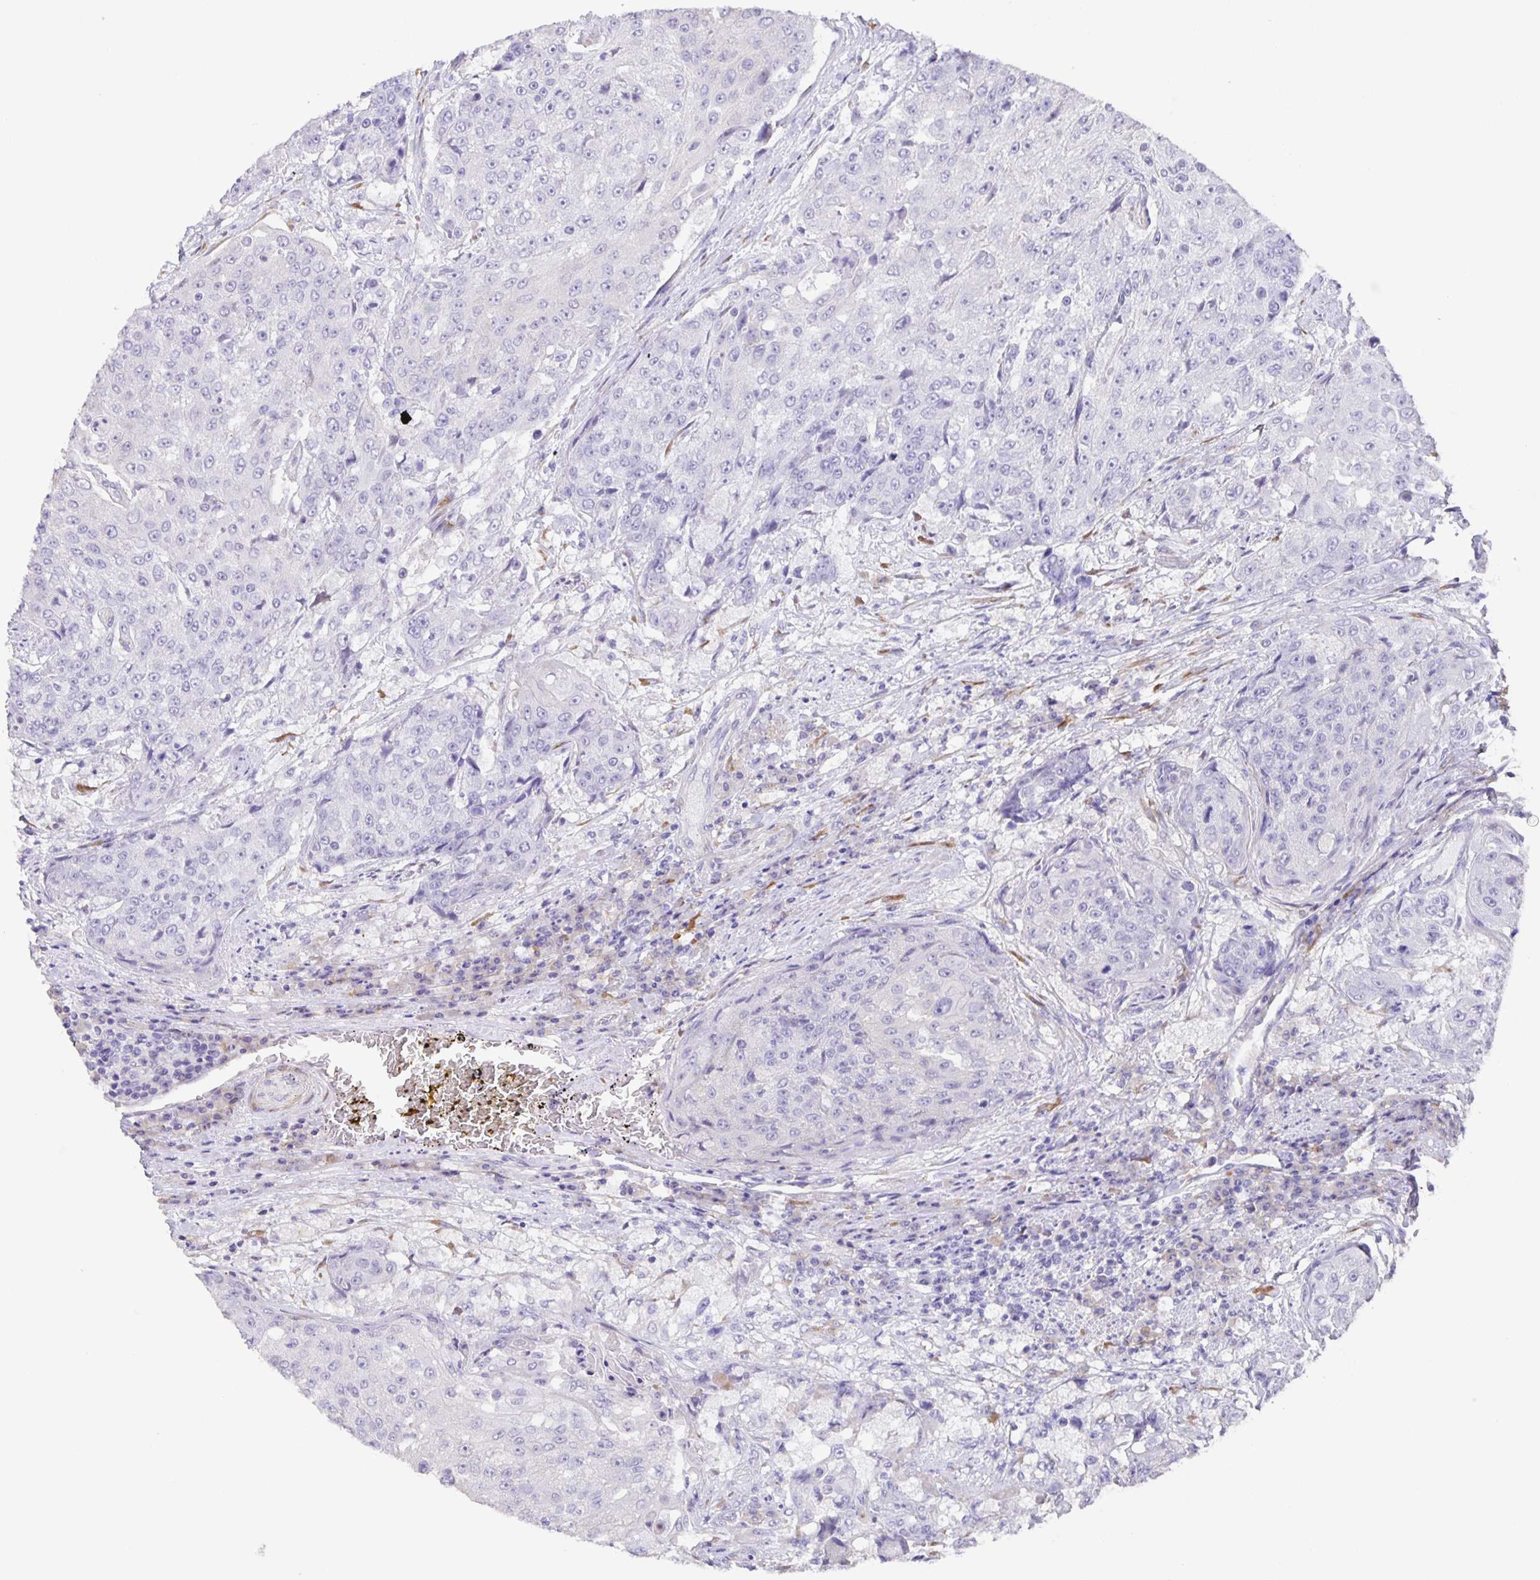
{"staining": {"intensity": "negative", "quantity": "none", "location": "none"}, "tissue": "urothelial cancer", "cell_type": "Tumor cells", "image_type": "cancer", "snomed": [{"axis": "morphology", "description": "Urothelial carcinoma, High grade"}, {"axis": "topography", "description": "Urinary bladder"}], "caption": "DAB (3,3'-diaminobenzidine) immunohistochemical staining of human urothelial carcinoma (high-grade) reveals no significant staining in tumor cells.", "gene": "PRR36", "patient": {"sex": "female", "age": 63}}